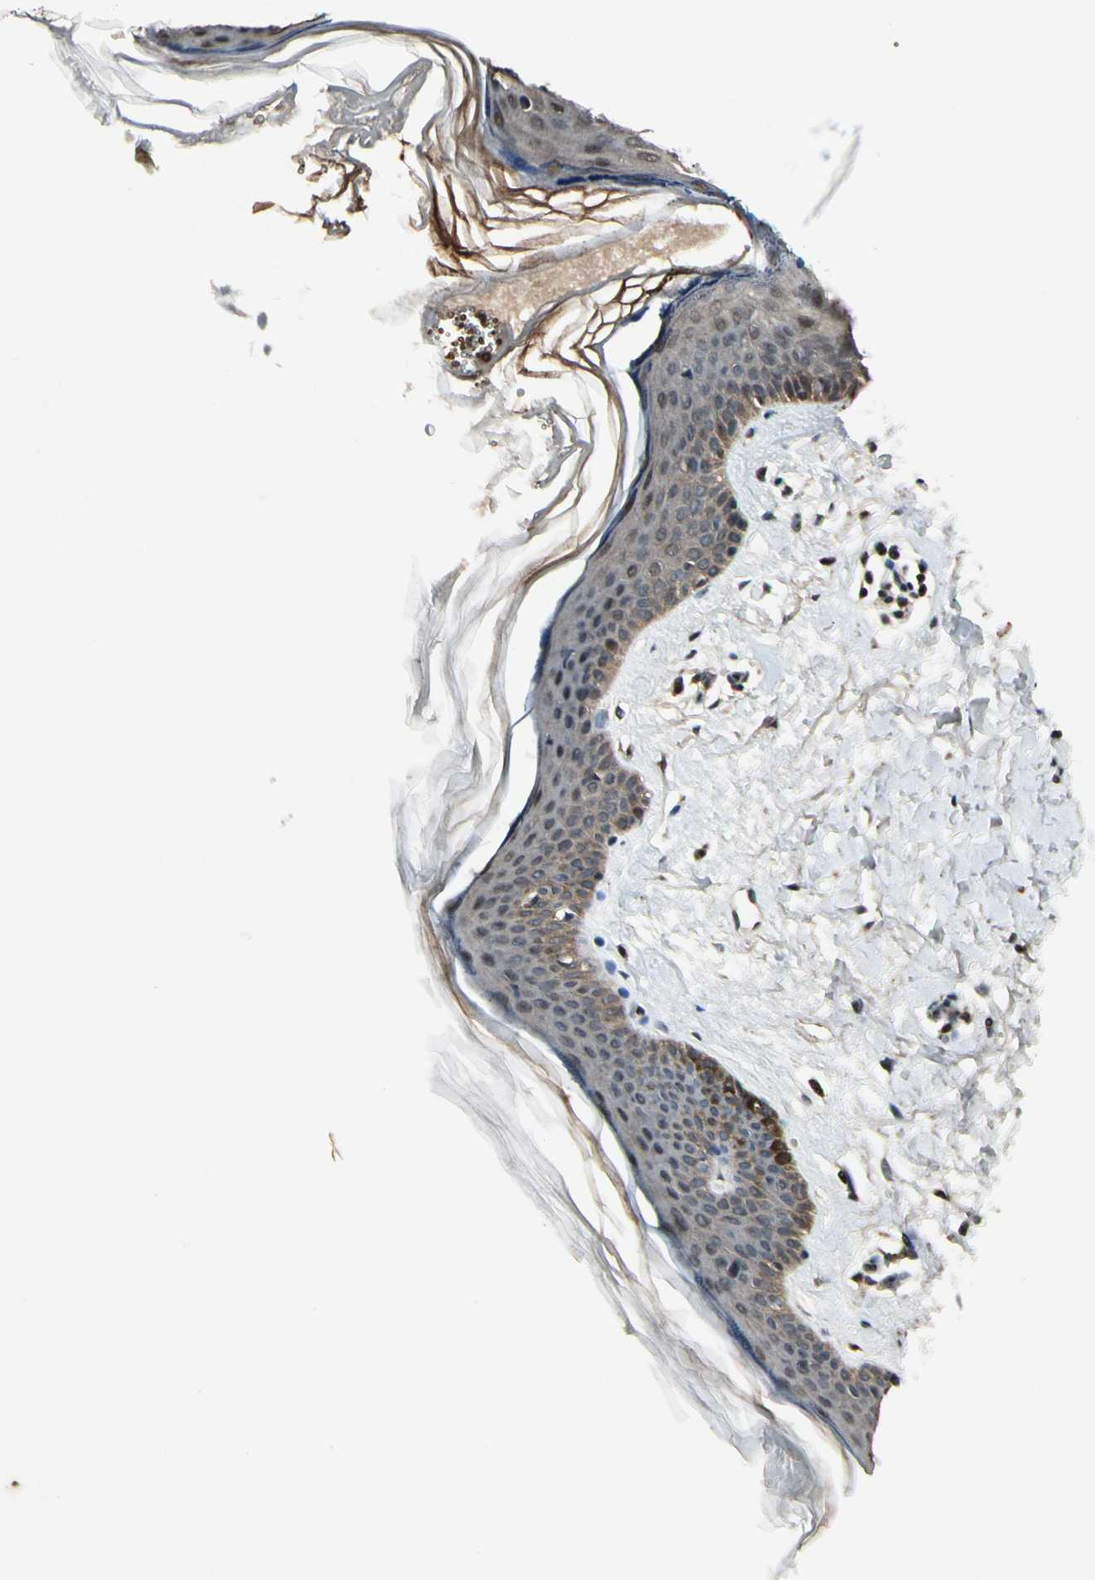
{"staining": {"intensity": "weak", "quantity": ">75%", "location": "cytoplasmic/membranous,nuclear"}, "tissue": "skin", "cell_type": "Fibroblasts", "image_type": "normal", "snomed": [{"axis": "morphology", "description": "Normal tissue, NOS"}, {"axis": "topography", "description": "Skin"}], "caption": "Protein expression analysis of unremarkable human skin reveals weak cytoplasmic/membranous,nuclear positivity in about >75% of fibroblasts. (Brightfield microscopy of DAB IHC at high magnification).", "gene": "CDK11A", "patient": {"sex": "female", "age": 56}}